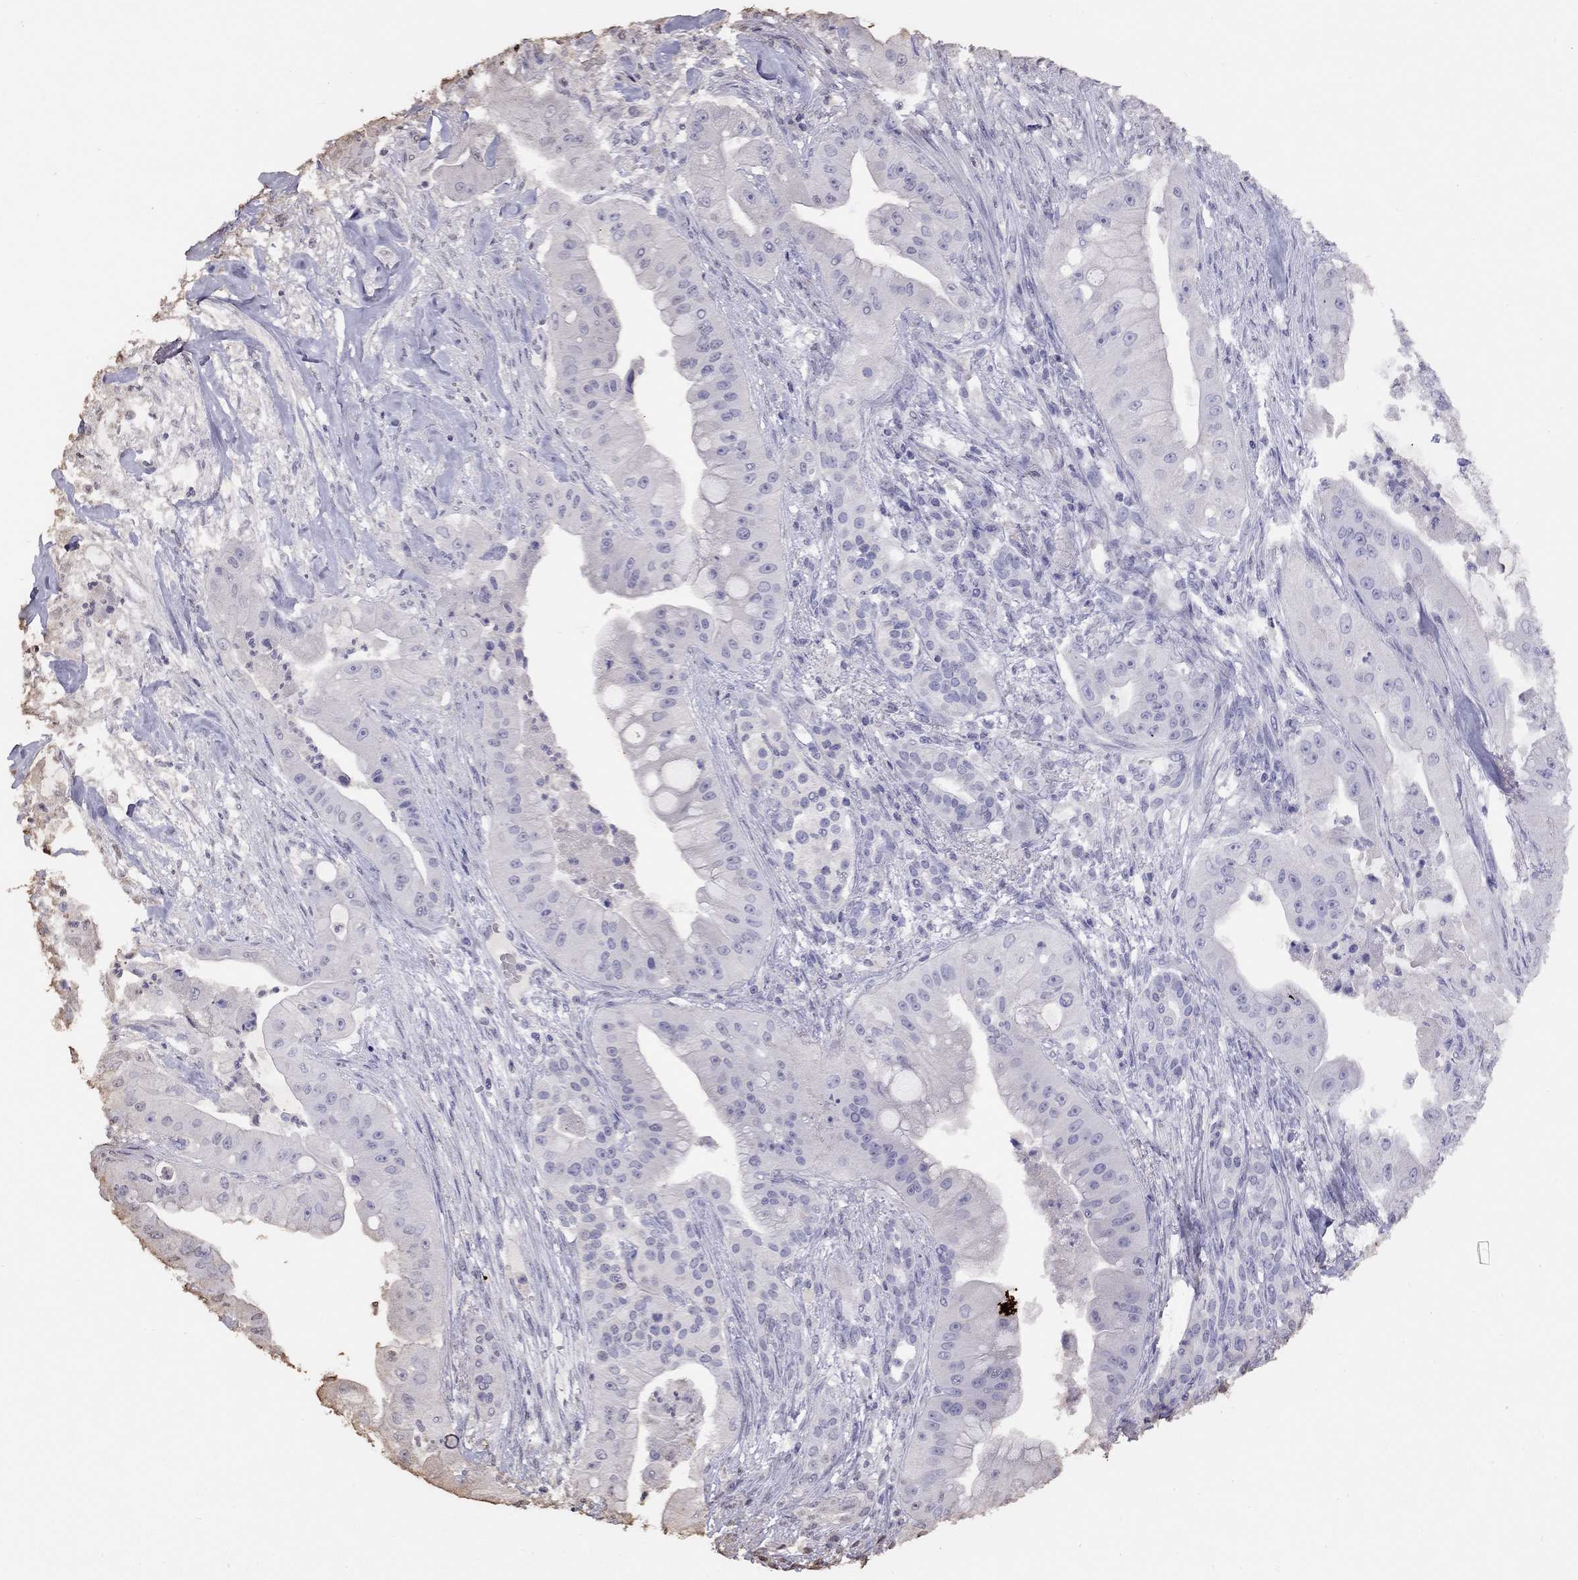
{"staining": {"intensity": "negative", "quantity": "none", "location": "none"}, "tissue": "pancreatic cancer", "cell_type": "Tumor cells", "image_type": "cancer", "snomed": [{"axis": "morphology", "description": "Normal tissue, NOS"}, {"axis": "morphology", "description": "Inflammation, NOS"}, {"axis": "morphology", "description": "Adenocarcinoma, NOS"}, {"axis": "topography", "description": "Pancreas"}], "caption": "Immunohistochemical staining of adenocarcinoma (pancreatic) exhibits no significant positivity in tumor cells. The staining was performed using DAB (3,3'-diaminobenzidine) to visualize the protein expression in brown, while the nuclei were stained in blue with hematoxylin (Magnification: 20x).", "gene": "SUN3", "patient": {"sex": "male", "age": 57}}